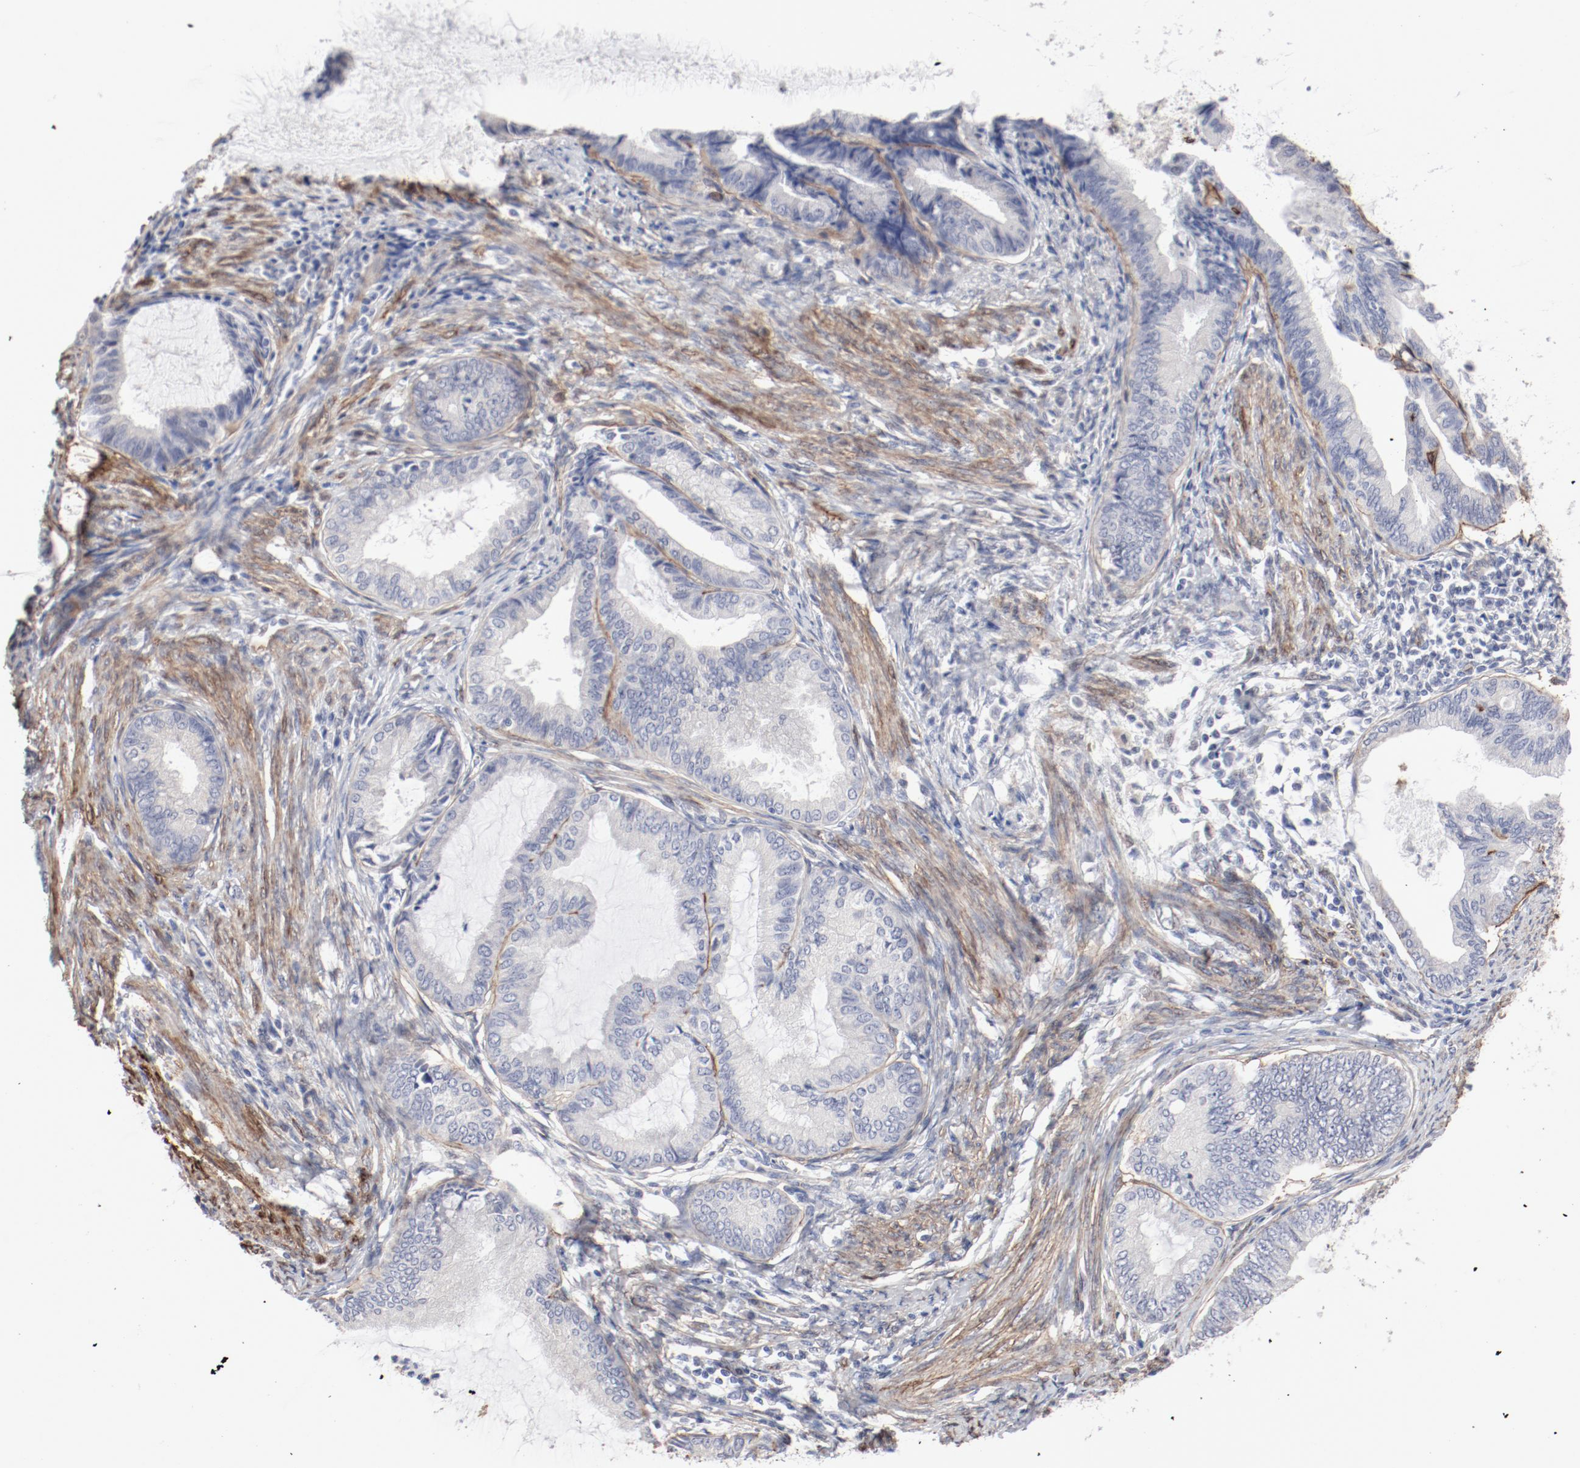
{"staining": {"intensity": "negative", "quantity": "none", "location": "none"}, "tissue": "endometrial cancer", "cell_type": "Tumor cells", "image_type": "cancer", "snomed": [{"axis": "morphology", "description": "Adenocarcinoma, NOS"}, {"axis": "topography", "description": "Endometrium"}], "caption": "High magnification brightfield microscopy of endometrial cancer (adenocarcinoma) stained with DAB (3,3'-diaminobenzidine) (brown) and counterstained with hematoxylin (blue): tumor cells show no significant expression. (Immunohistochemistry, brightfield microscopy, high magnification).", "gene": "MAGED4", "patient": {"sex": "female", "age": 86}}